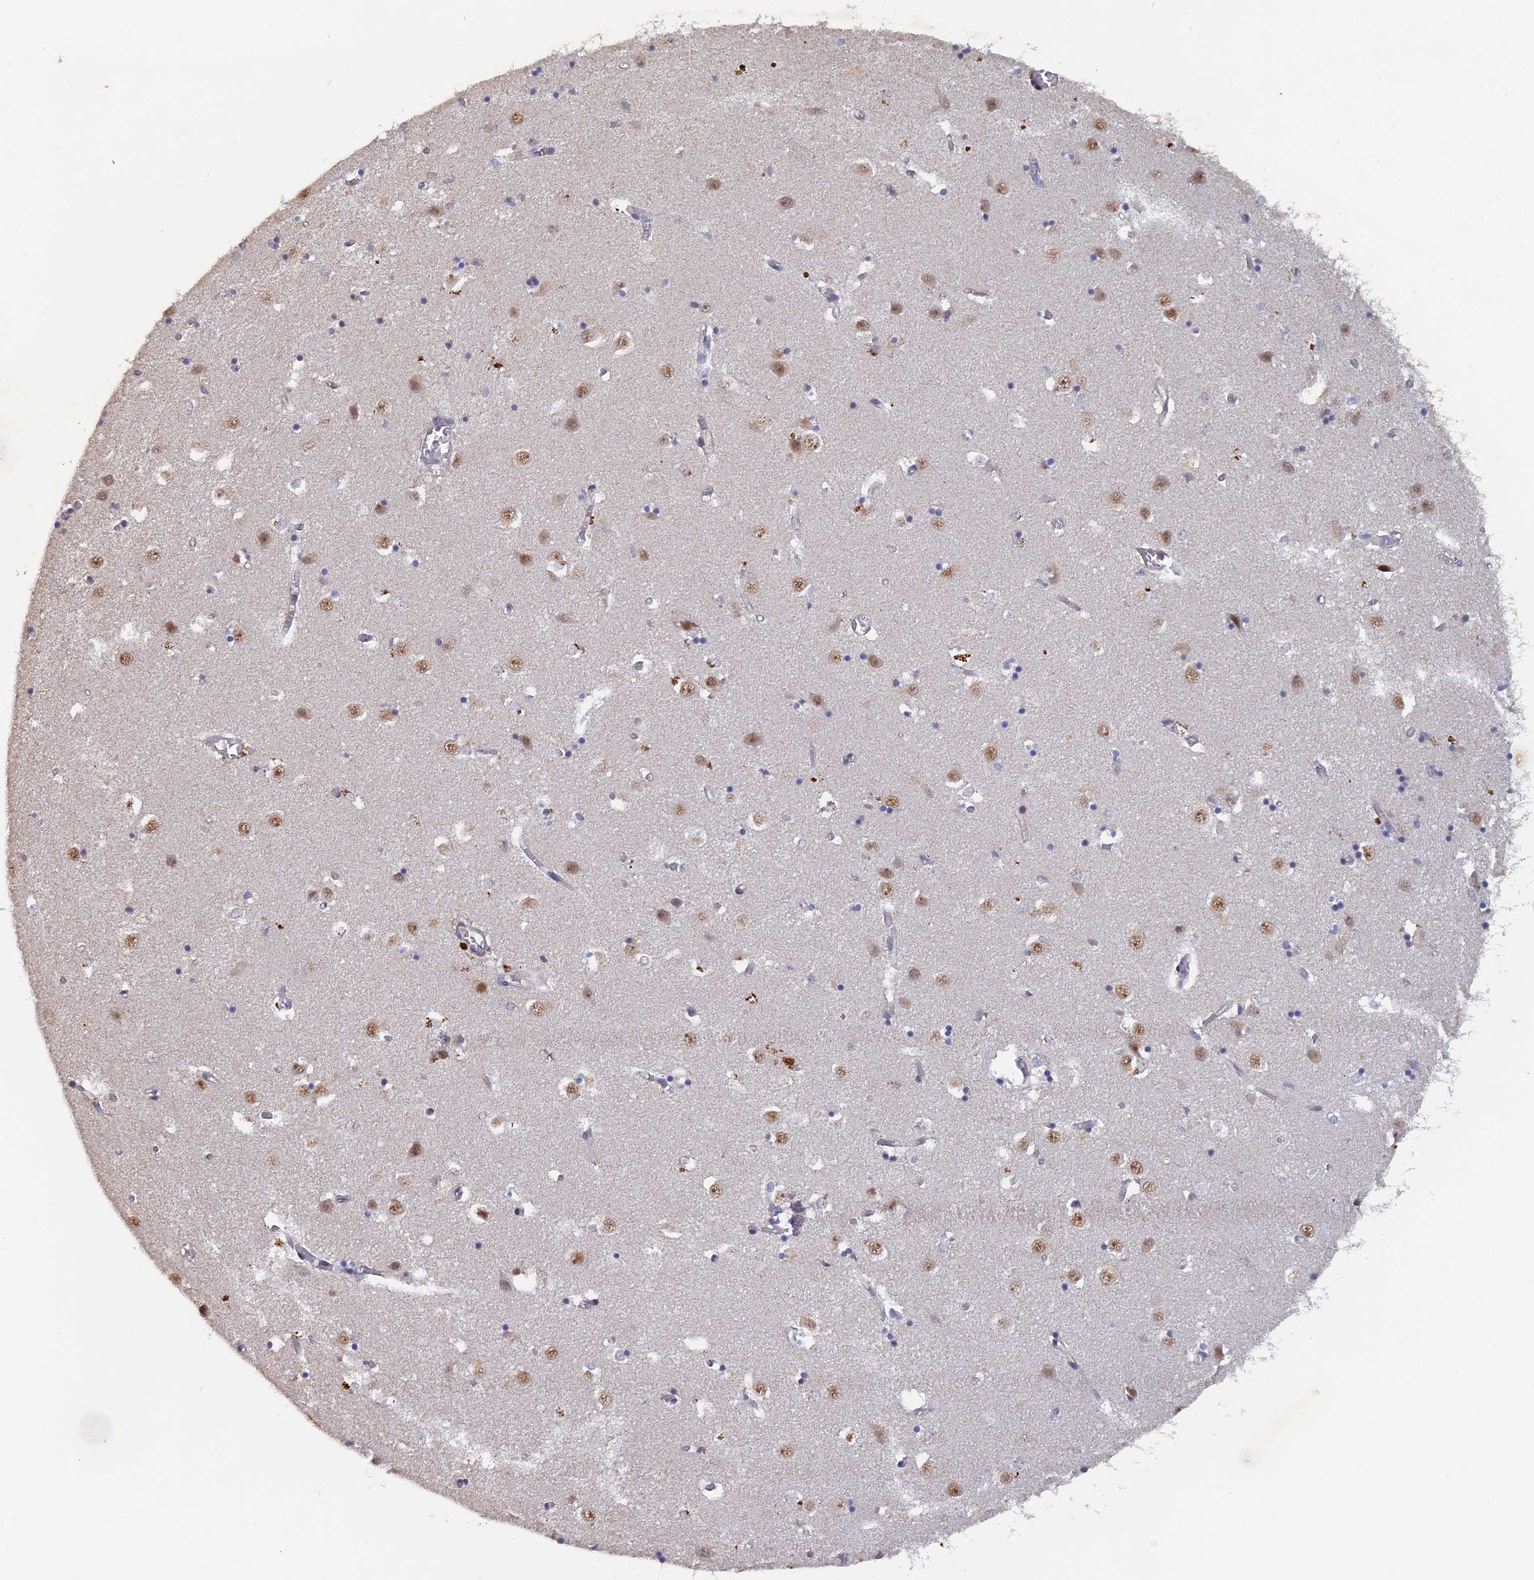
{"staining": {"intensity": "negative", "quantity": "none", "location": "none"}, "tissue": "caudate", "cell_type": "Glial cells", "image_type": "normal", "snomed": [{"axis": "morphology", "description": "Normal tissue, NOS"}, {"axis": "topography", "description": "Lateral ventricle wall"}], "caption": "There is no significant expression in glial cells of caudate.", "gene": "FAM98C", "patient": {"sex": "male", "age": 70}}